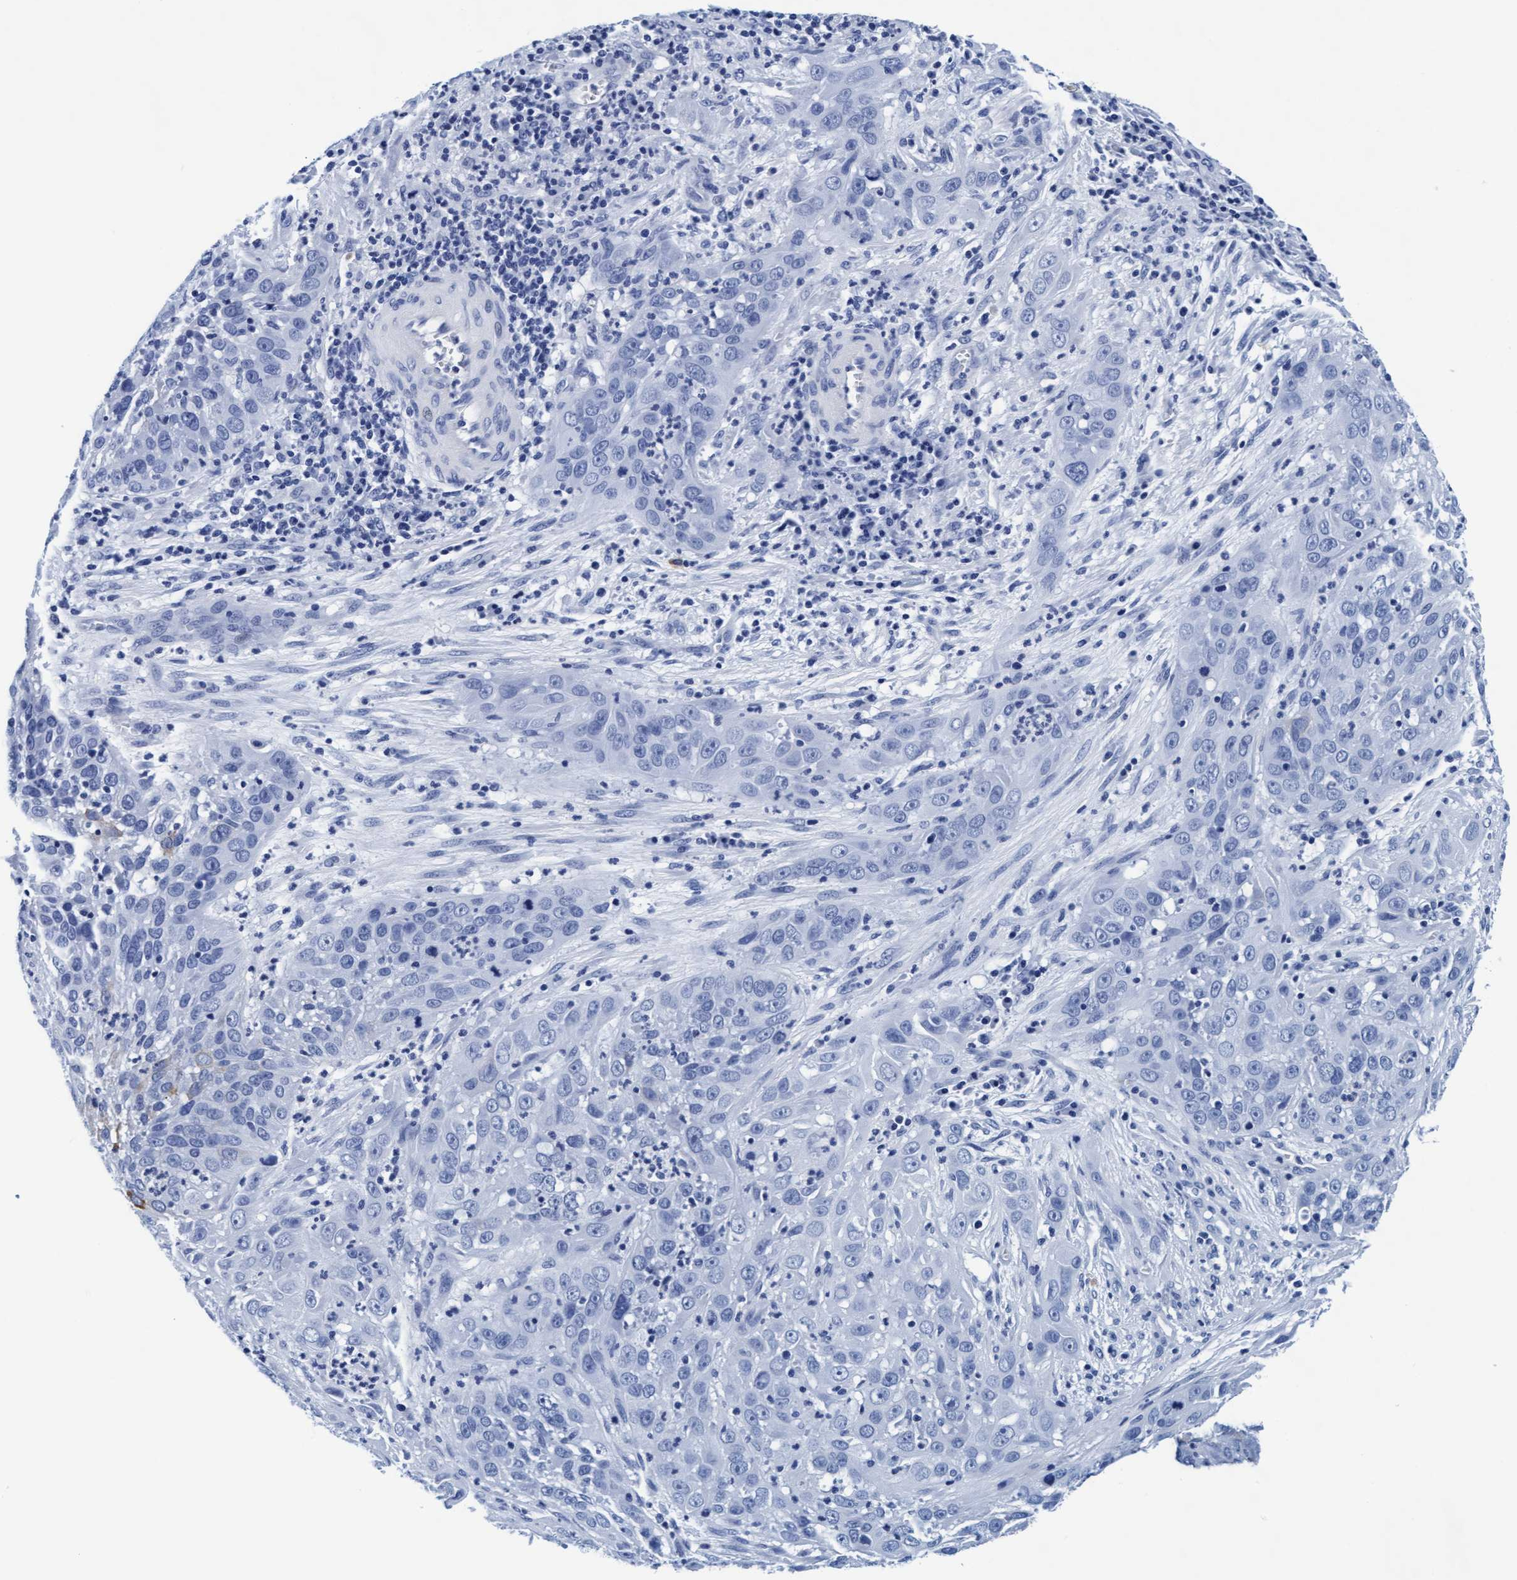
{"staining": {"intensity": "negative", "quantity": "none", "location": "none"}, "tissue": "cervical cancer", "cell_type": "Tumor cells", "image_type": "cancer", "snomed": [{"axis": "morphology", "description": "Squamous cell carcinoma, NOS"}, {"axis": "topography", "description": "Cervix"}], "caption": "There is no significant positivity in tumor cells of squamous cell carcinoma (cervical).", "gene": "ARSG", "patient": {"sex": "female", "age": 32}}